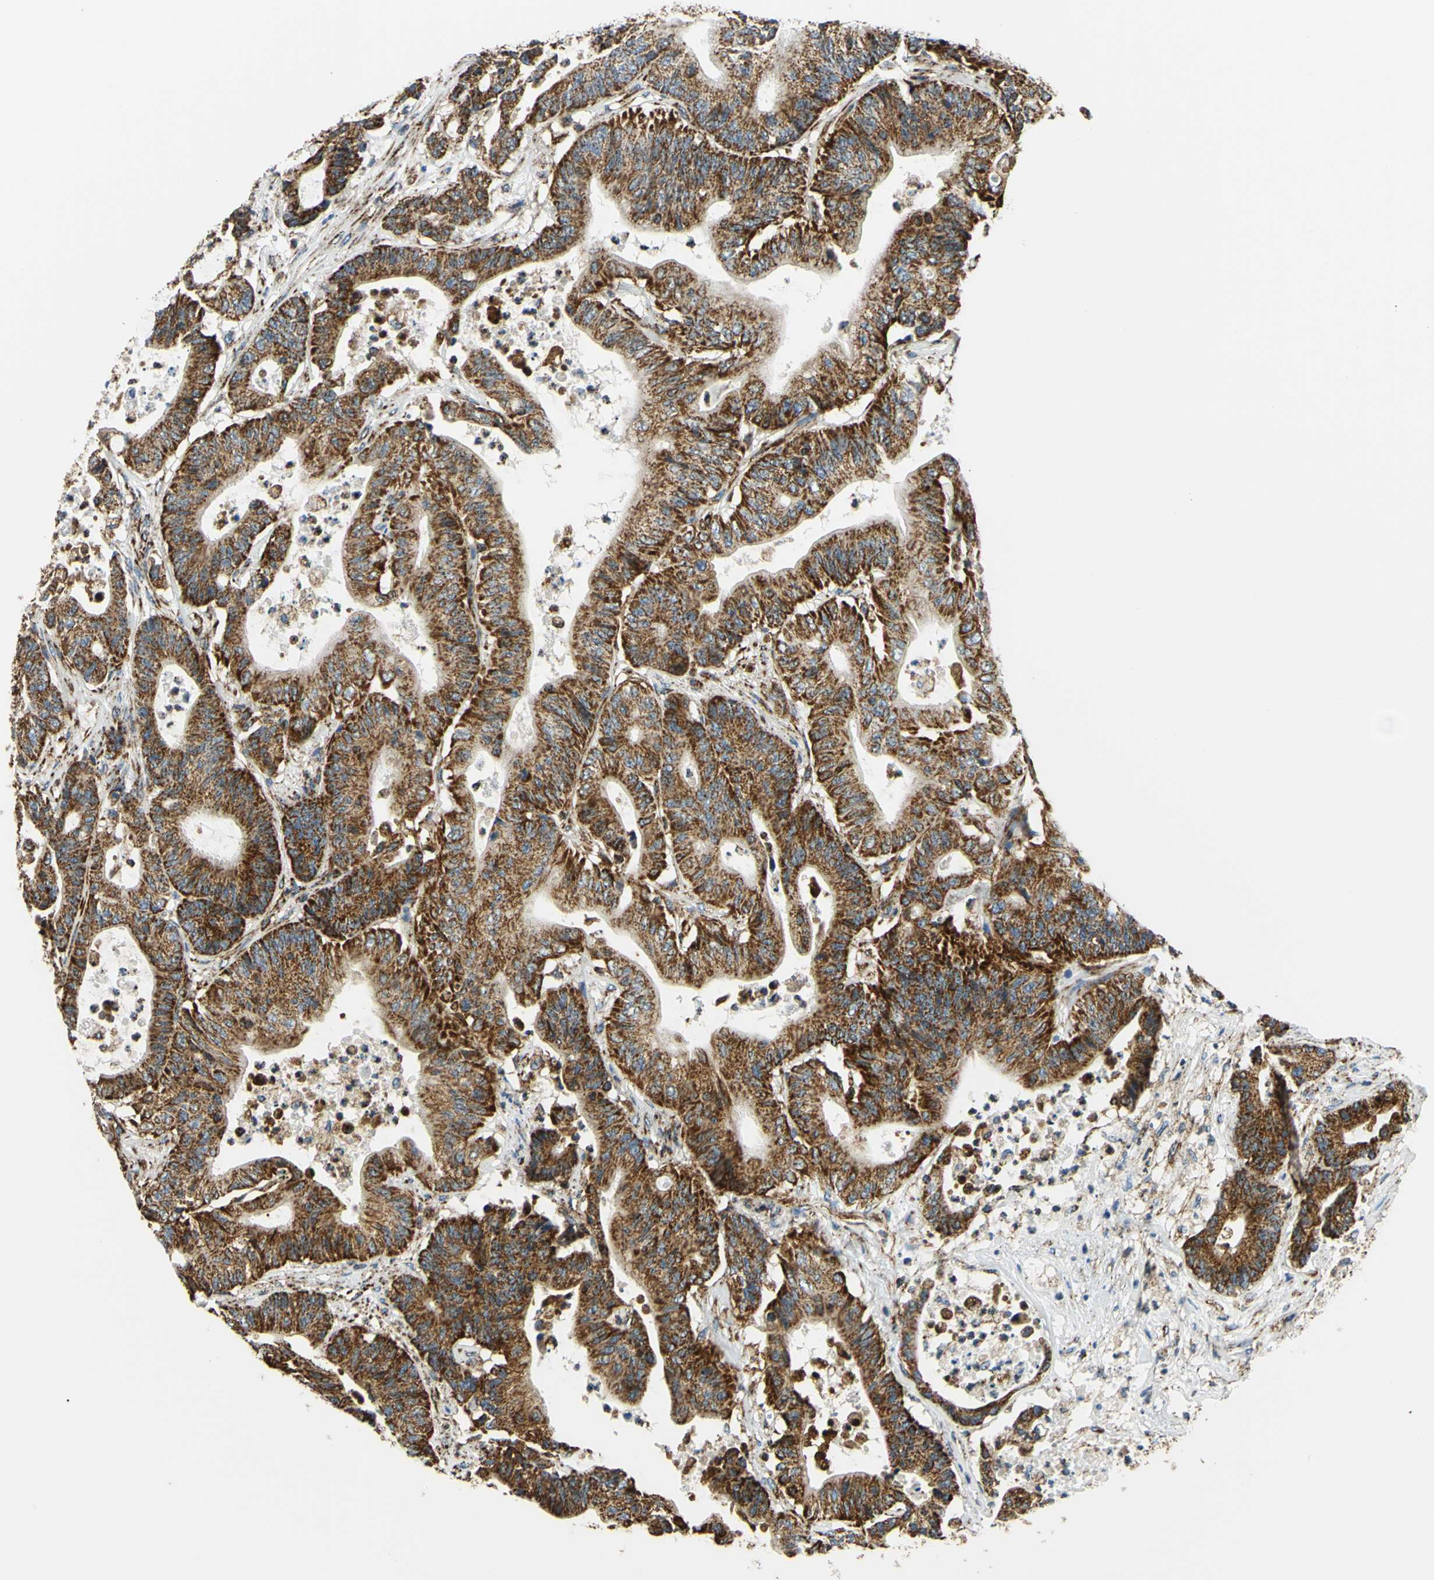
{"staining": {"intensity": "strong", "quantity": ">75%", "location": "cytoplasmic/membranous"}, "tissue": "colorectal cancer", "cell_type": "Tumor cells", "image_type": "cancer", "snomed": [{"axis": "morphology", "description": "Adenocarcinoma, NOS"}, {"axis": "topography", "description": "Colon"}], "caption": "Immunohistochemical staining of human colorectal cancer shows strong cytoplasmic/membranous protein staining in approximately >75% of tumor cells. (Stains: DAB in brown, nuclei in blue, Microscopy: brightfield microscopy at high magnification).", "gene": "MAVS", "patient": {"sex": "female", "age": 84}}